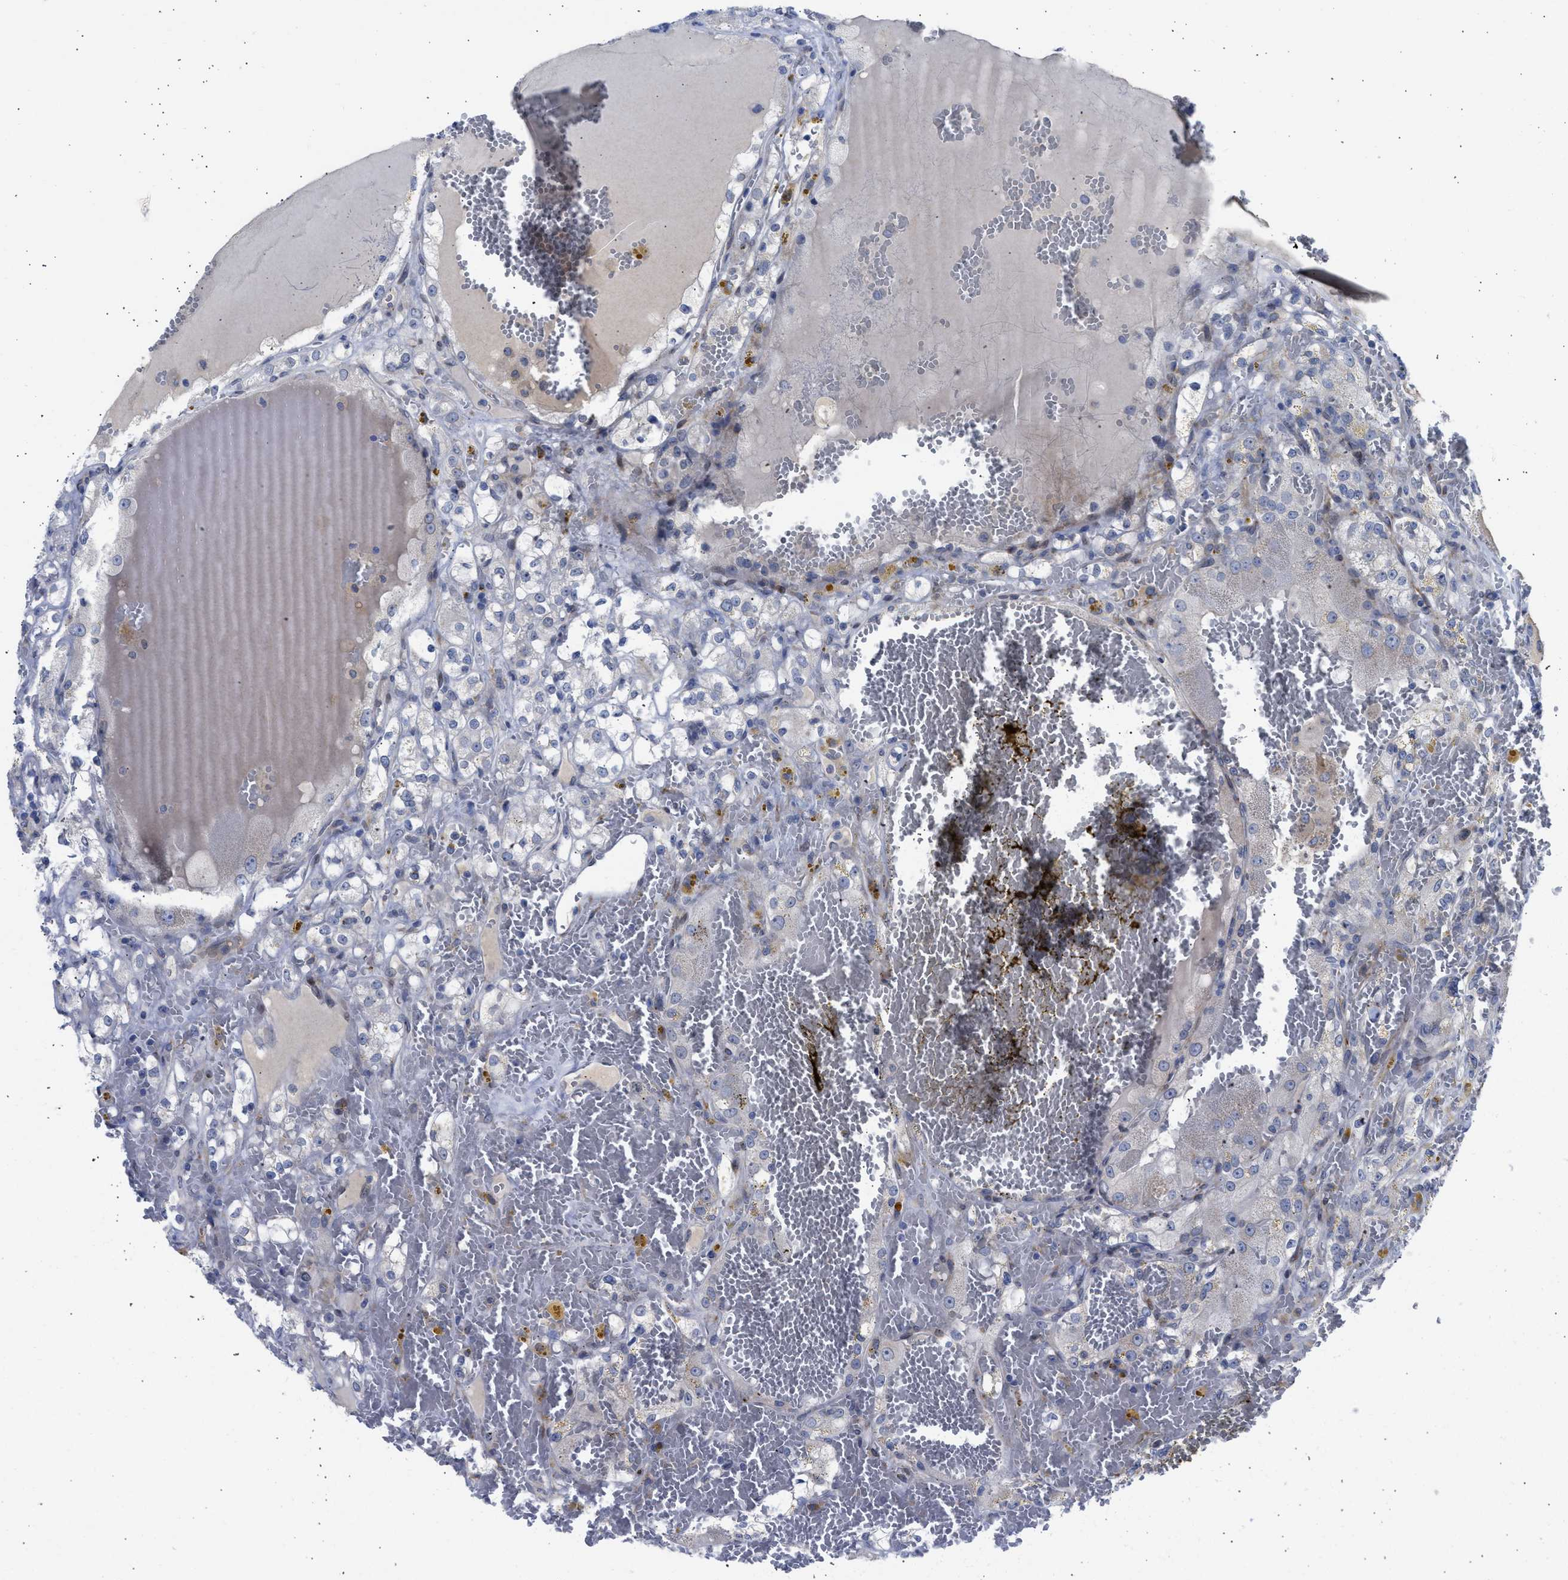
{"staining": {"intensity": "negative", "quantity": "none", "location": "none"}, "tissue": "renal cancer", "cell_type": "Tumor cells", "image_type": "cancer", "snomed": [{"axis": "morphology", "description": "Normal tissue, NOS"}, {"axis": "morphology", "description": "Adenocarcinoma, NOS"}, {"axis": "topography", "description": "Kidney"}], "caption": "Tumor cells show no significant staining in renal adenocarcinoma.", "gene": "NUP35", "patient": {"sex": "male", "age": 61}}